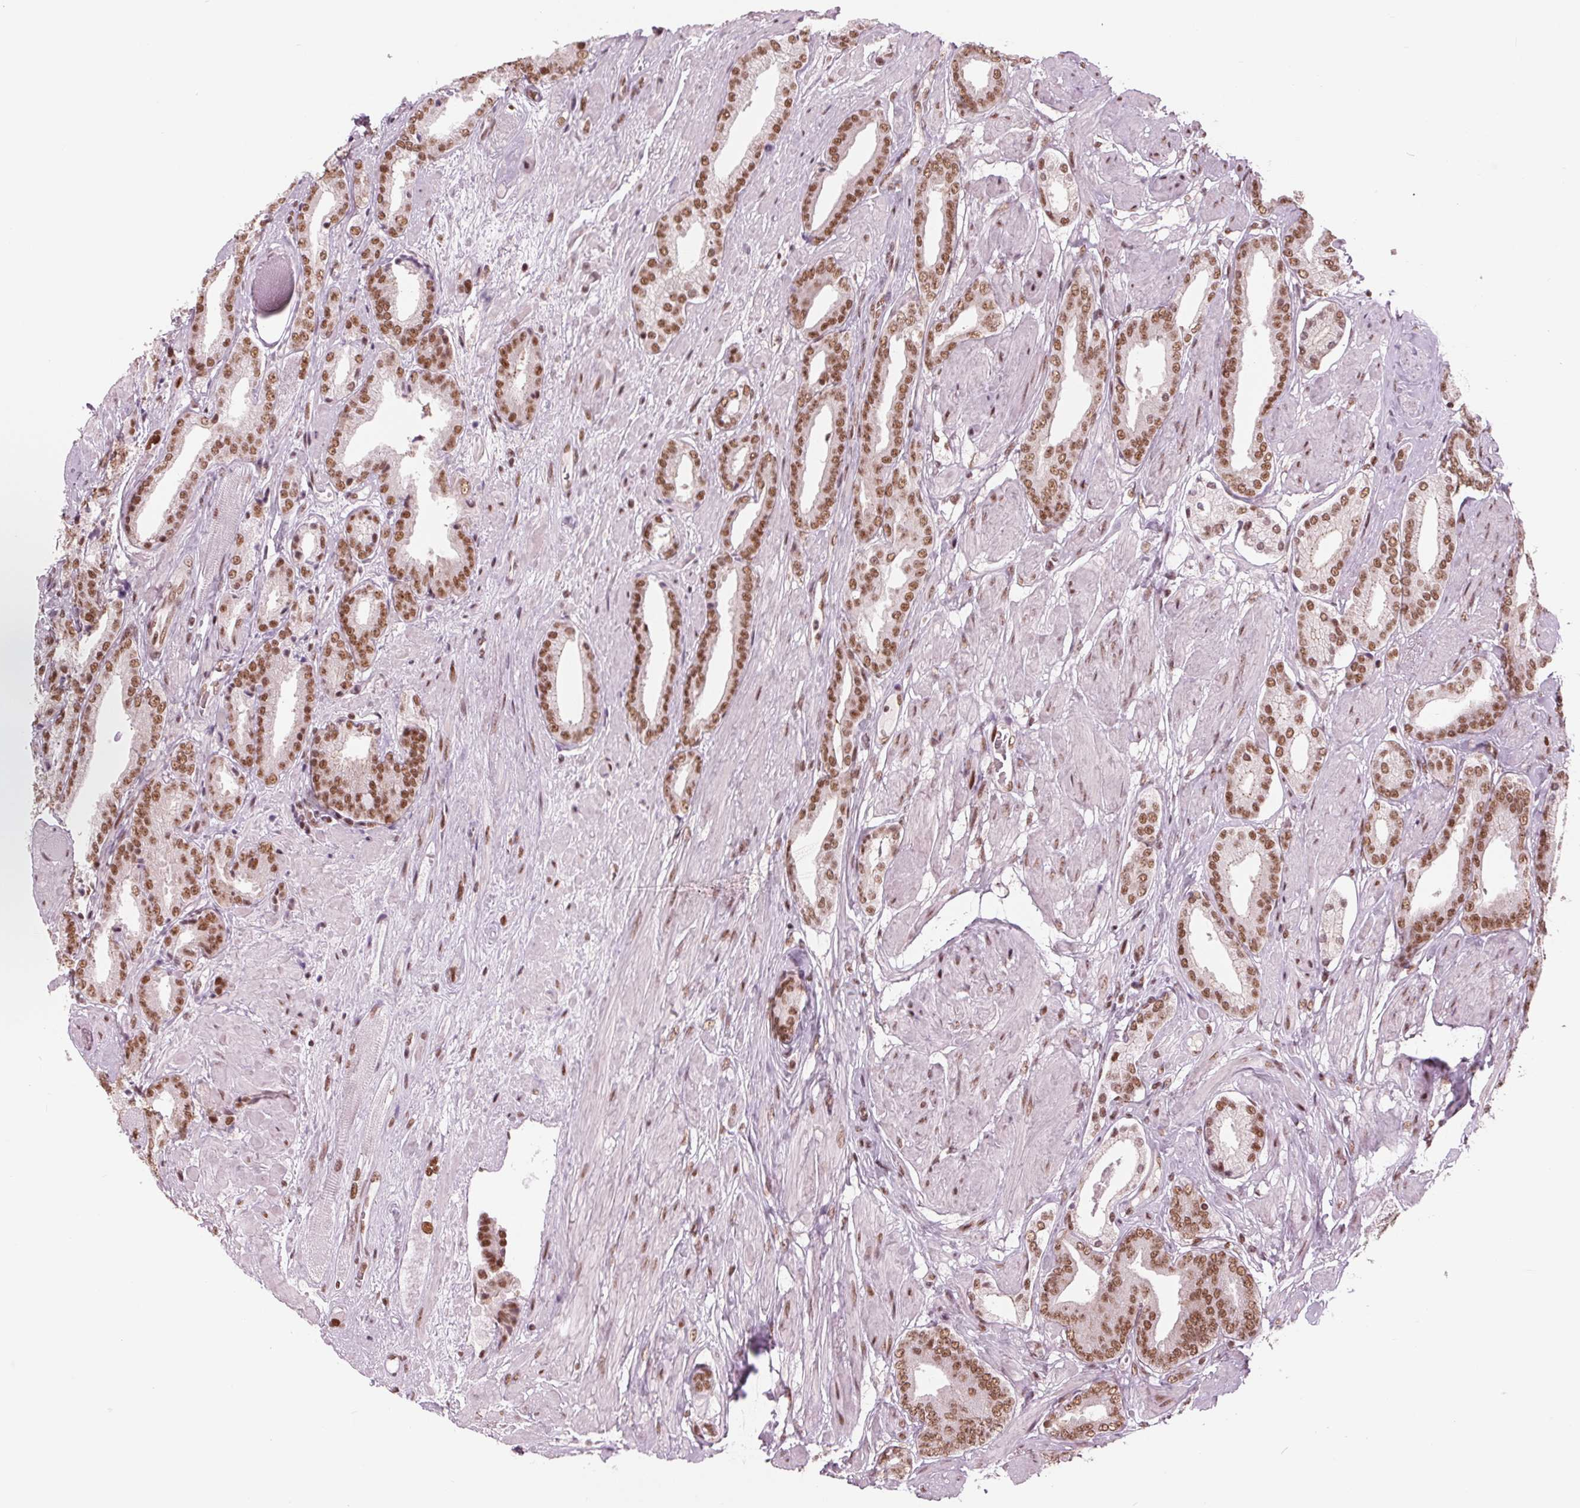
{"staining": {"intensity": "moderate", "quantity": ">75%", "location": "nuclear"}, "tissue": "prostate cancer", "cell_type": "Tumor cells", "image_type": "cancer", "snomed": [{"axis": "morphology", "description": "Adenocarcinoma, High grade"}, {"axis": "topography", "description": "Prostate"}], "caption": "Immunohistochemistry (DAB (3,3'-diaminobenzidine)) staining of prostate adenocarcinoma (high-grade) reveals moderate nuclear protein expression in about >75% of tumor cells. (brown staining indicates protein expression, while blue staining denotes nuclei).", "gene": "LSM2", "patient": {"sex": "male", "age": 56}}